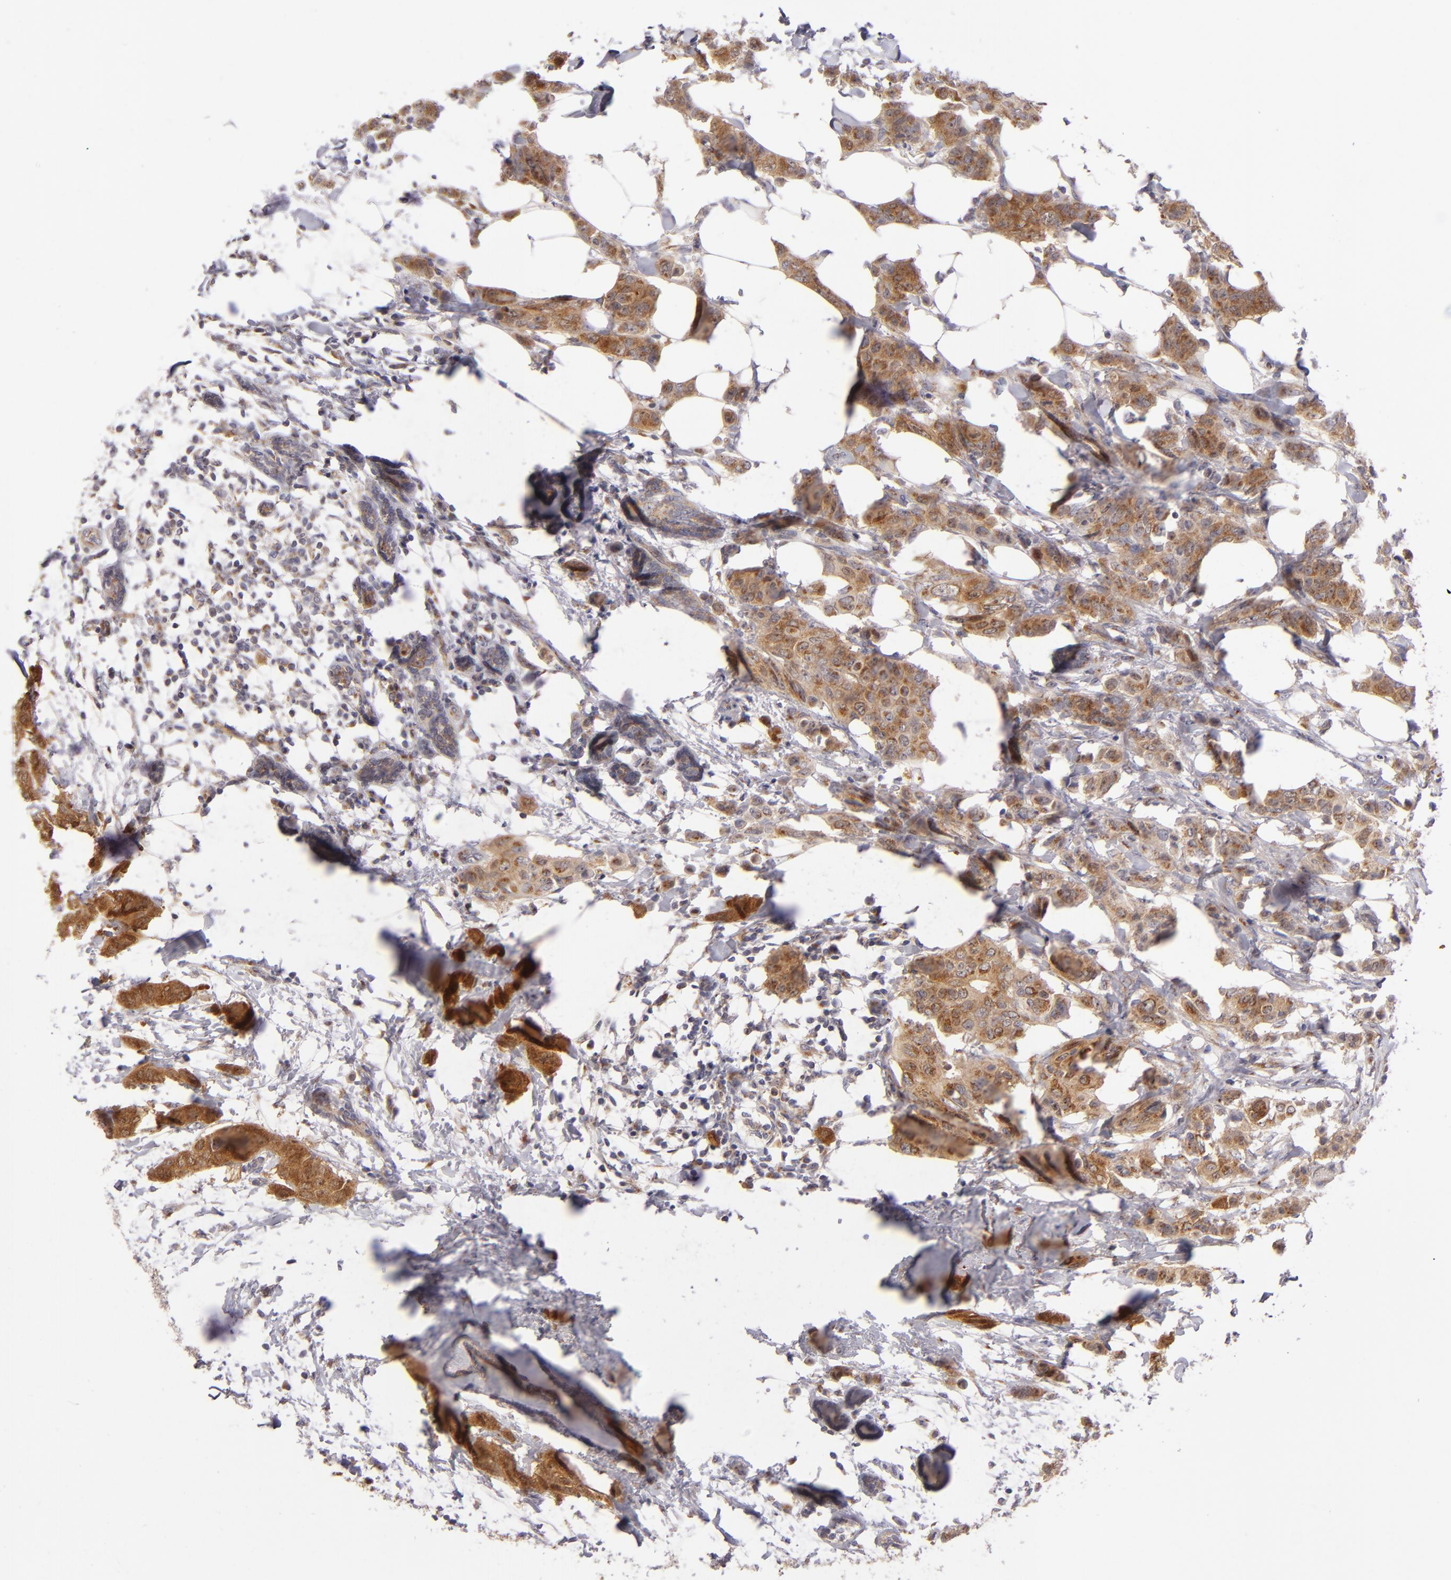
{"staining": {"intensity": "strong", "quantity": ">75%", "location": "cytoplasmic/membranous"}, "tissue": "breast cancer", "cell_type": "Tumor cells", "image_type": "cancer", "snomed": [{"axis": "morphology", "description": "Duct carcinoma"}, {"axis": "topography", "description": "Breast"}], "caption": "This histopathology image exhibits immunohistochemistry (IHC) staining of human breast invasive ductal carcinoma, with high strong cytoplasmic/membranous staining in approximately >75% of tumor cells.", "gene": "SH2D4A", "patient": {"sex": "female", "age": 40}}